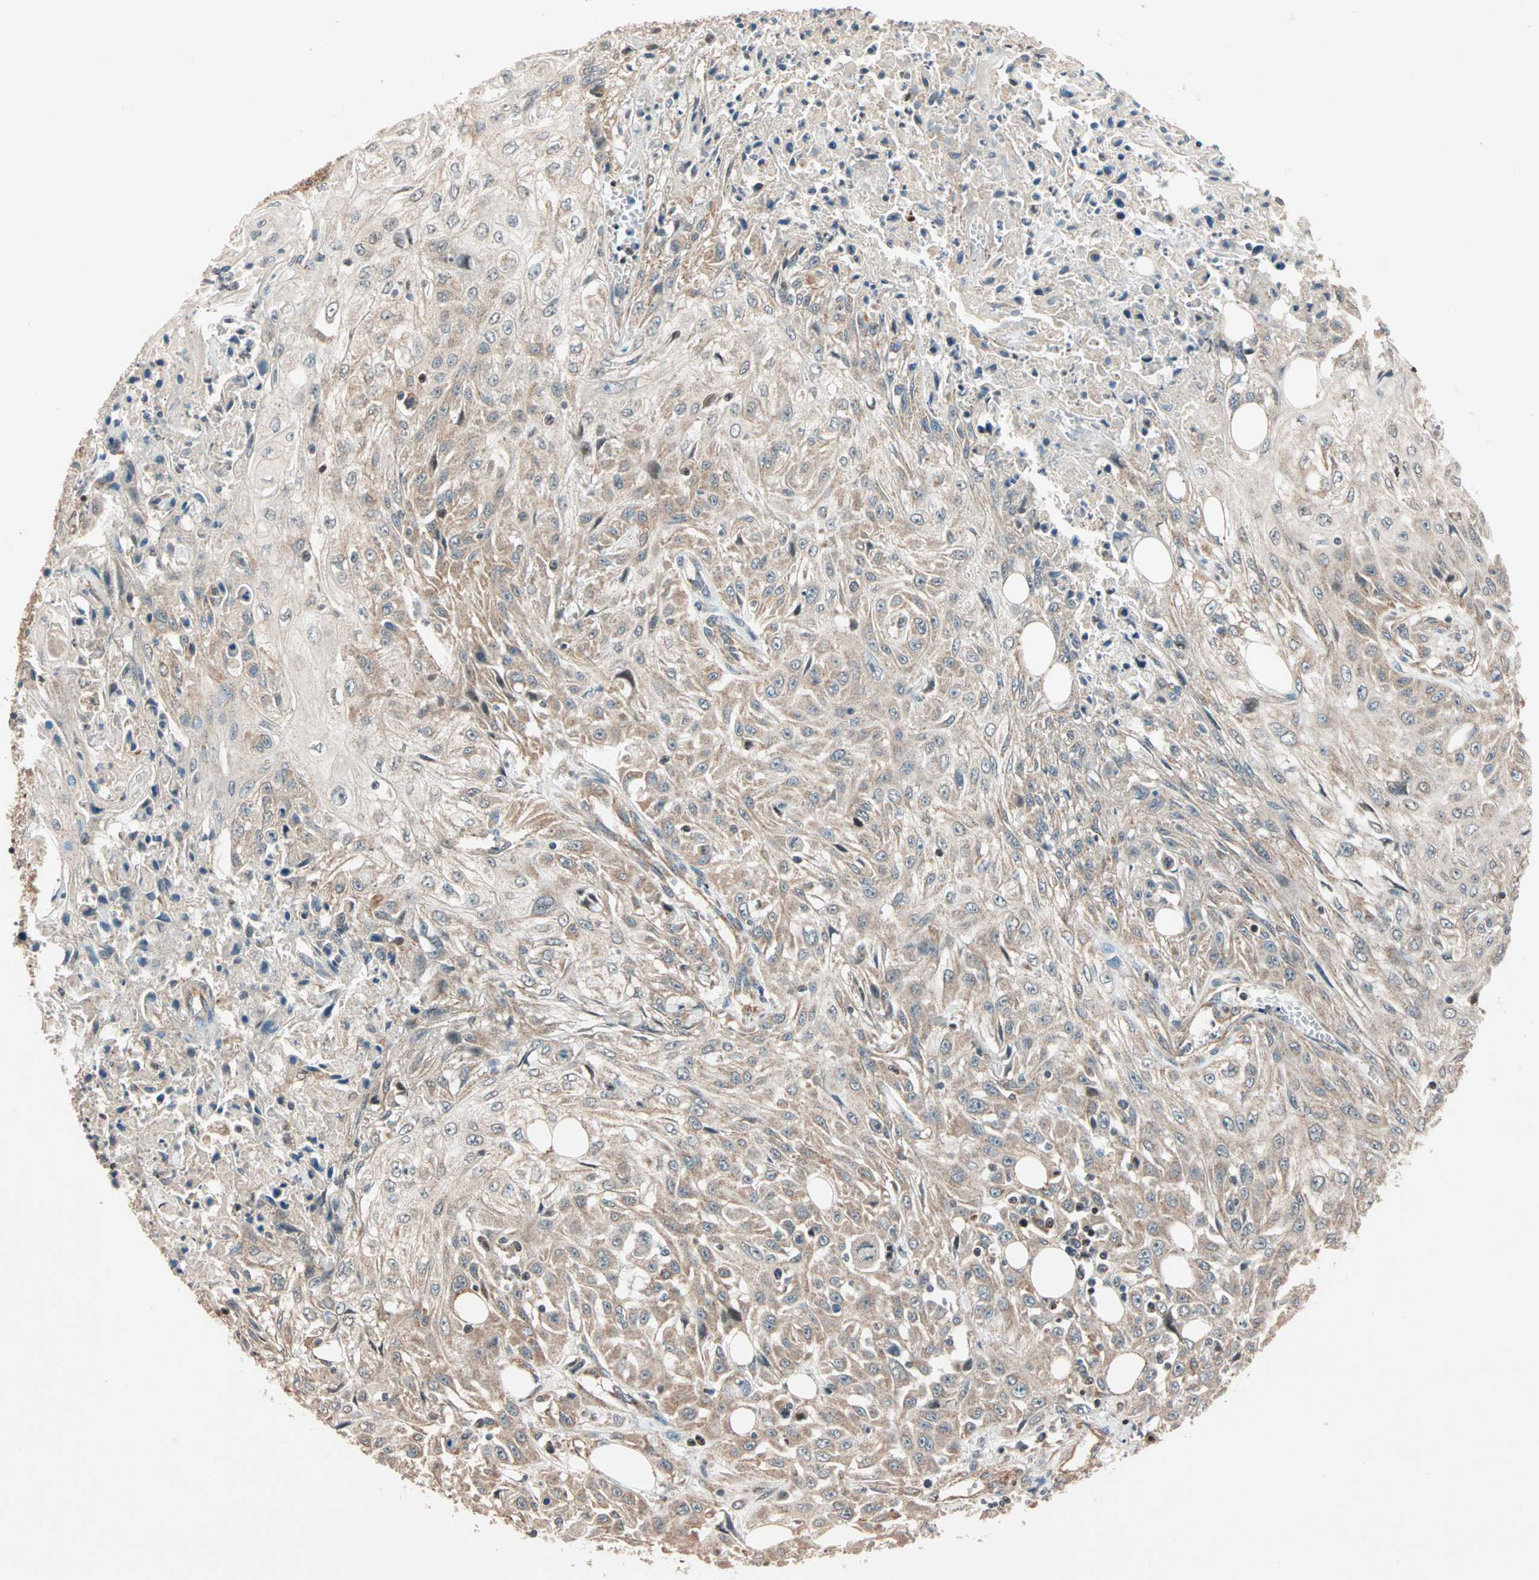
{"staining": {"intensity": "weak", "quantity": ">75%", "location": "cytoplasmic/membranous"}, "tissue": "skin cancer", "cell_type": "Tumor cells", "image_type": "cancer", "snomed": [{"axis": "morphology", "description": "Squamous cell carcinoma, NOS"}, {"axis": "morphology", "description": "Squamous cell carcinoma, metastatic, NOS"}, {"axis": "topography", "description": "Skin"}, {"axis": "topography", "description": "Lymph node"}], "caption": "Skin cancer was stained to show a protein in brown. There is low levels of weak cytoplasmic/membranous expression in approximately >75% of tumor cells.", "gene": "HECW1", "patient": {"sex": "male", "age": 75}}